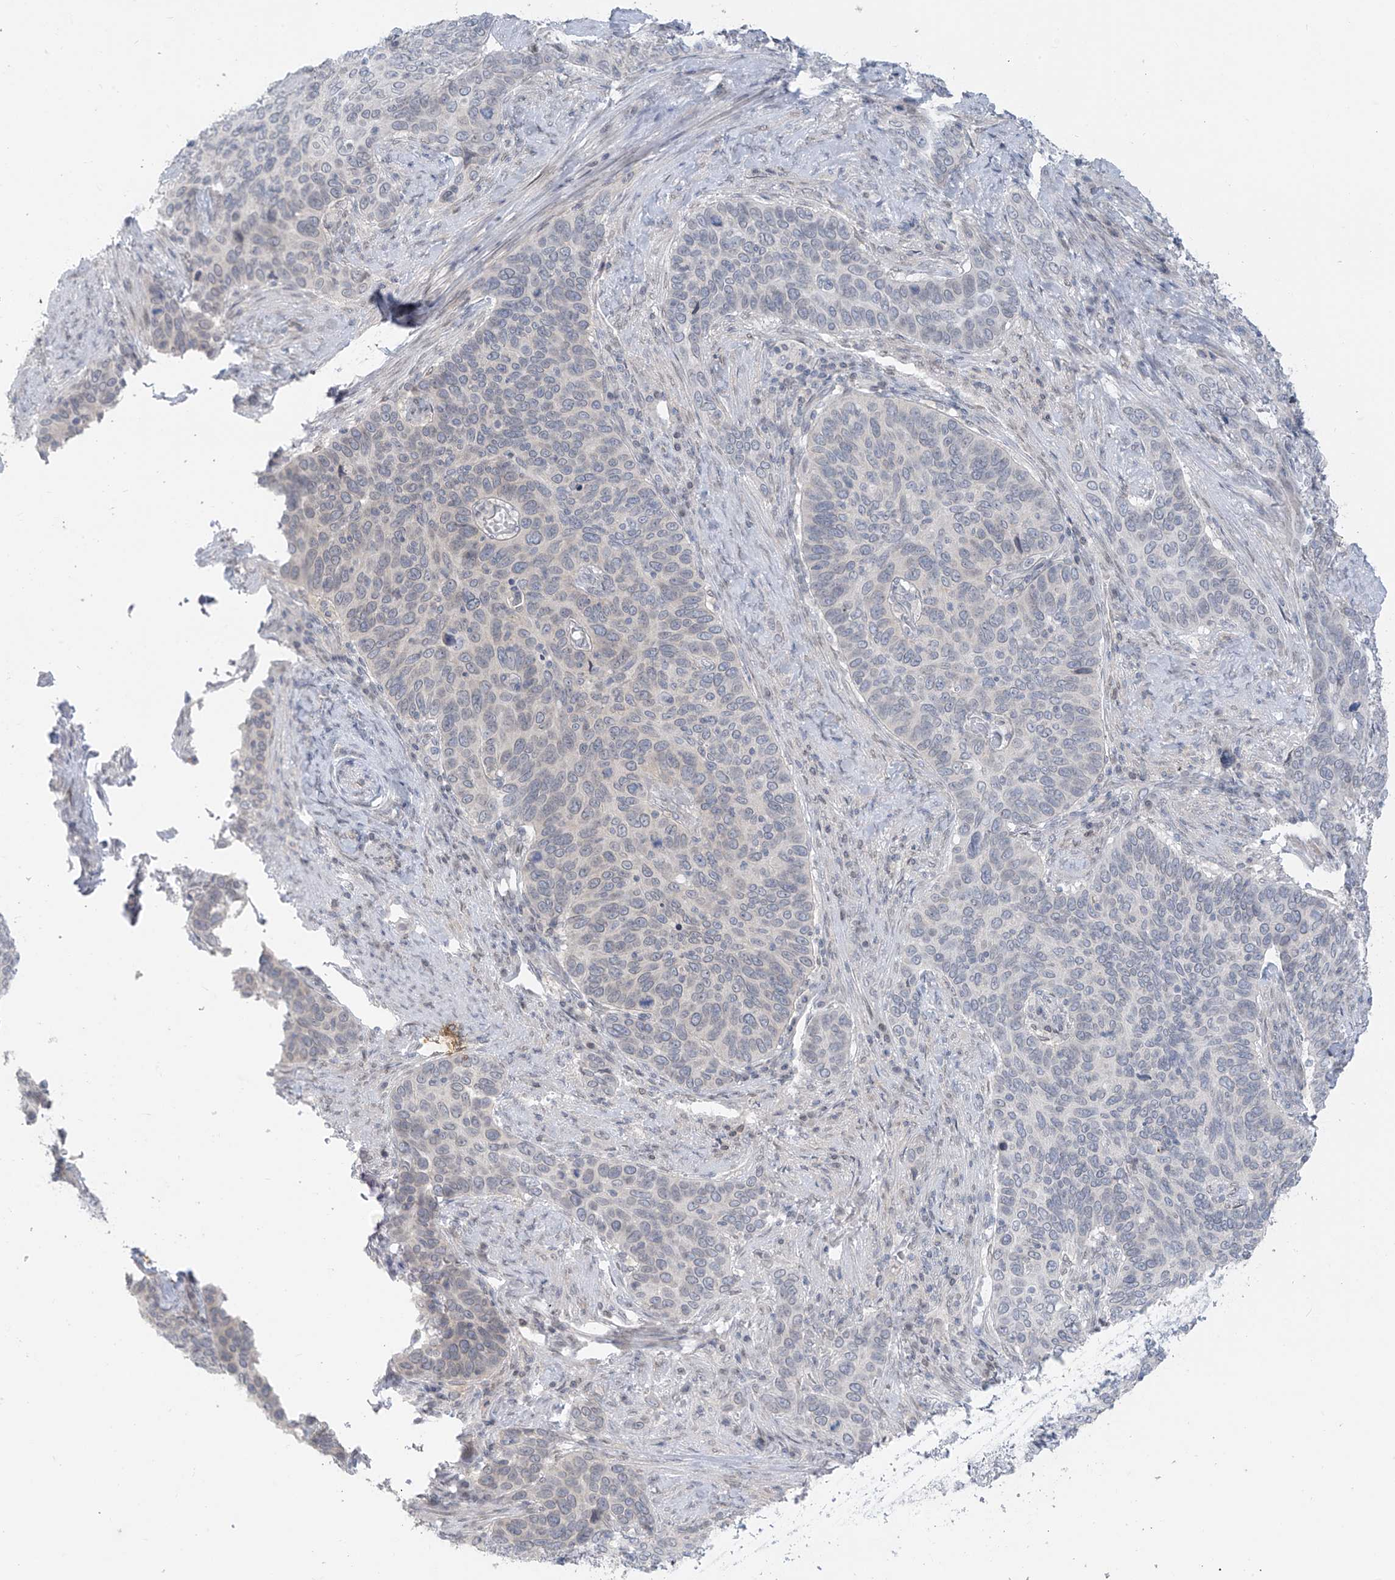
{"staining": {"intensity": "negative", "quantity": "none", "location": "none"}, "tissue": "cervical cancer", "cell_type": "Tumor cells", "image_type": "cancer", "snomed": [{"axis": "morphology", "description": "Squamous cell carcinoma, NOS"}, {"axis": "topography", "description": "Cervix"}], "caption": "DAB (3,3'-diaminobenzidine) immunohistochemical staining of human squamous cell carcinoma (cervical) reveals no significant positivity in tumor cells. Brightfield microscopy of immunohistochemistry stained with DAB (brown) and hematoxylin (blue), captured at high magnification.", "gene": "OSBPL7", "patient": {"sex": "female", "age": 60}}